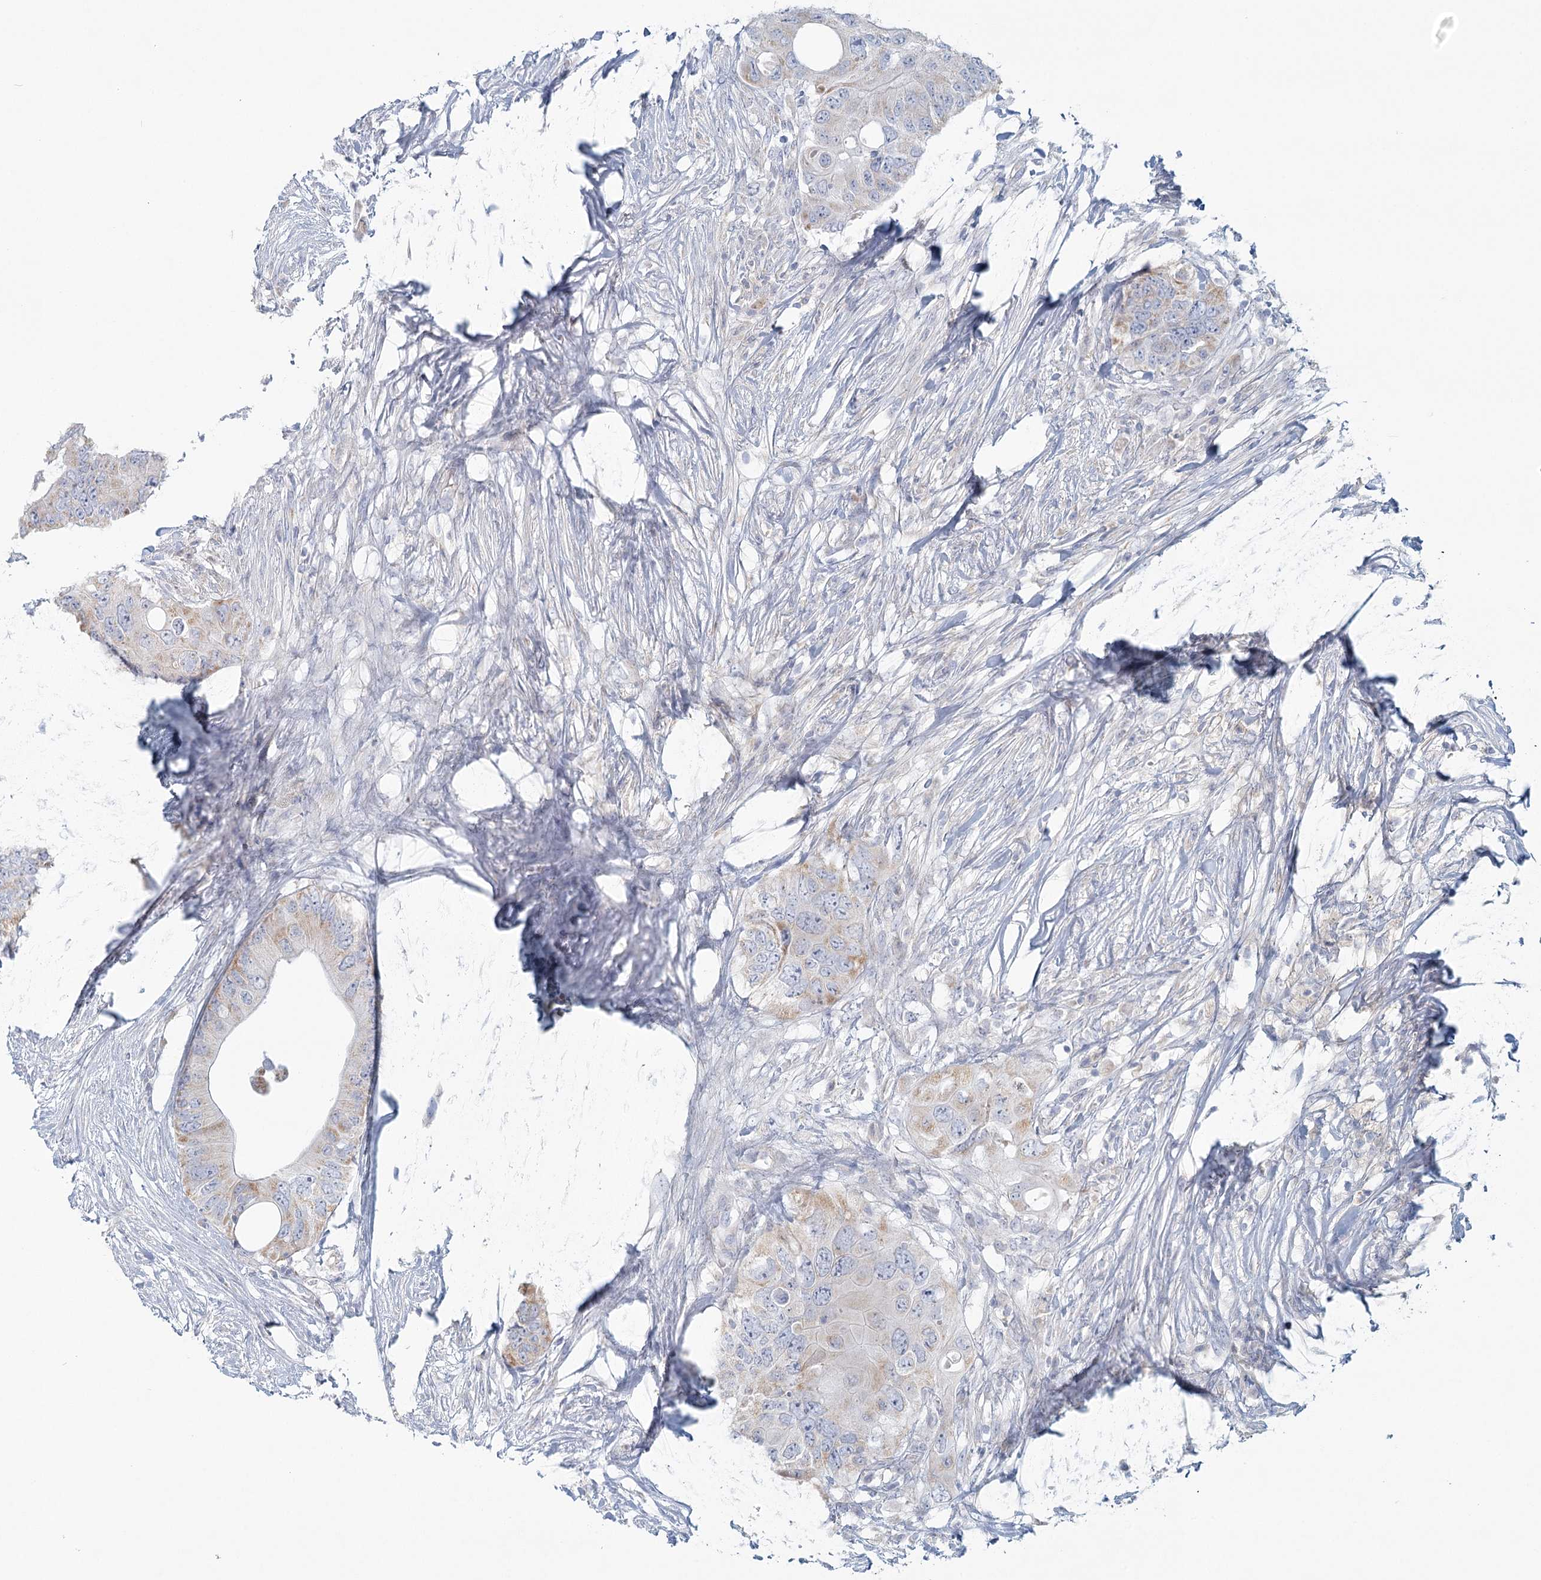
{"staining": {"intensity": "moderate", "quantity": "<25%", "location": "cytoplasmic/membranous"}, "tissue": "colorectal cancer", "cell_type": "Tumor cells", "image_type": "cancer", "snomed": [{"axis": "morphology", "description": "Adenocarcinoma, NOS"}, {"axis": "topography", "description": "Colon"}], "caption": "Protein staining exhibits moderate cytoplasmic/membranous expression in about <25% of tumor cells in colorectal cancer (adenocarcinoma).", "gene": "BPHL", "patient": {"sex": "male", "age": 71}}